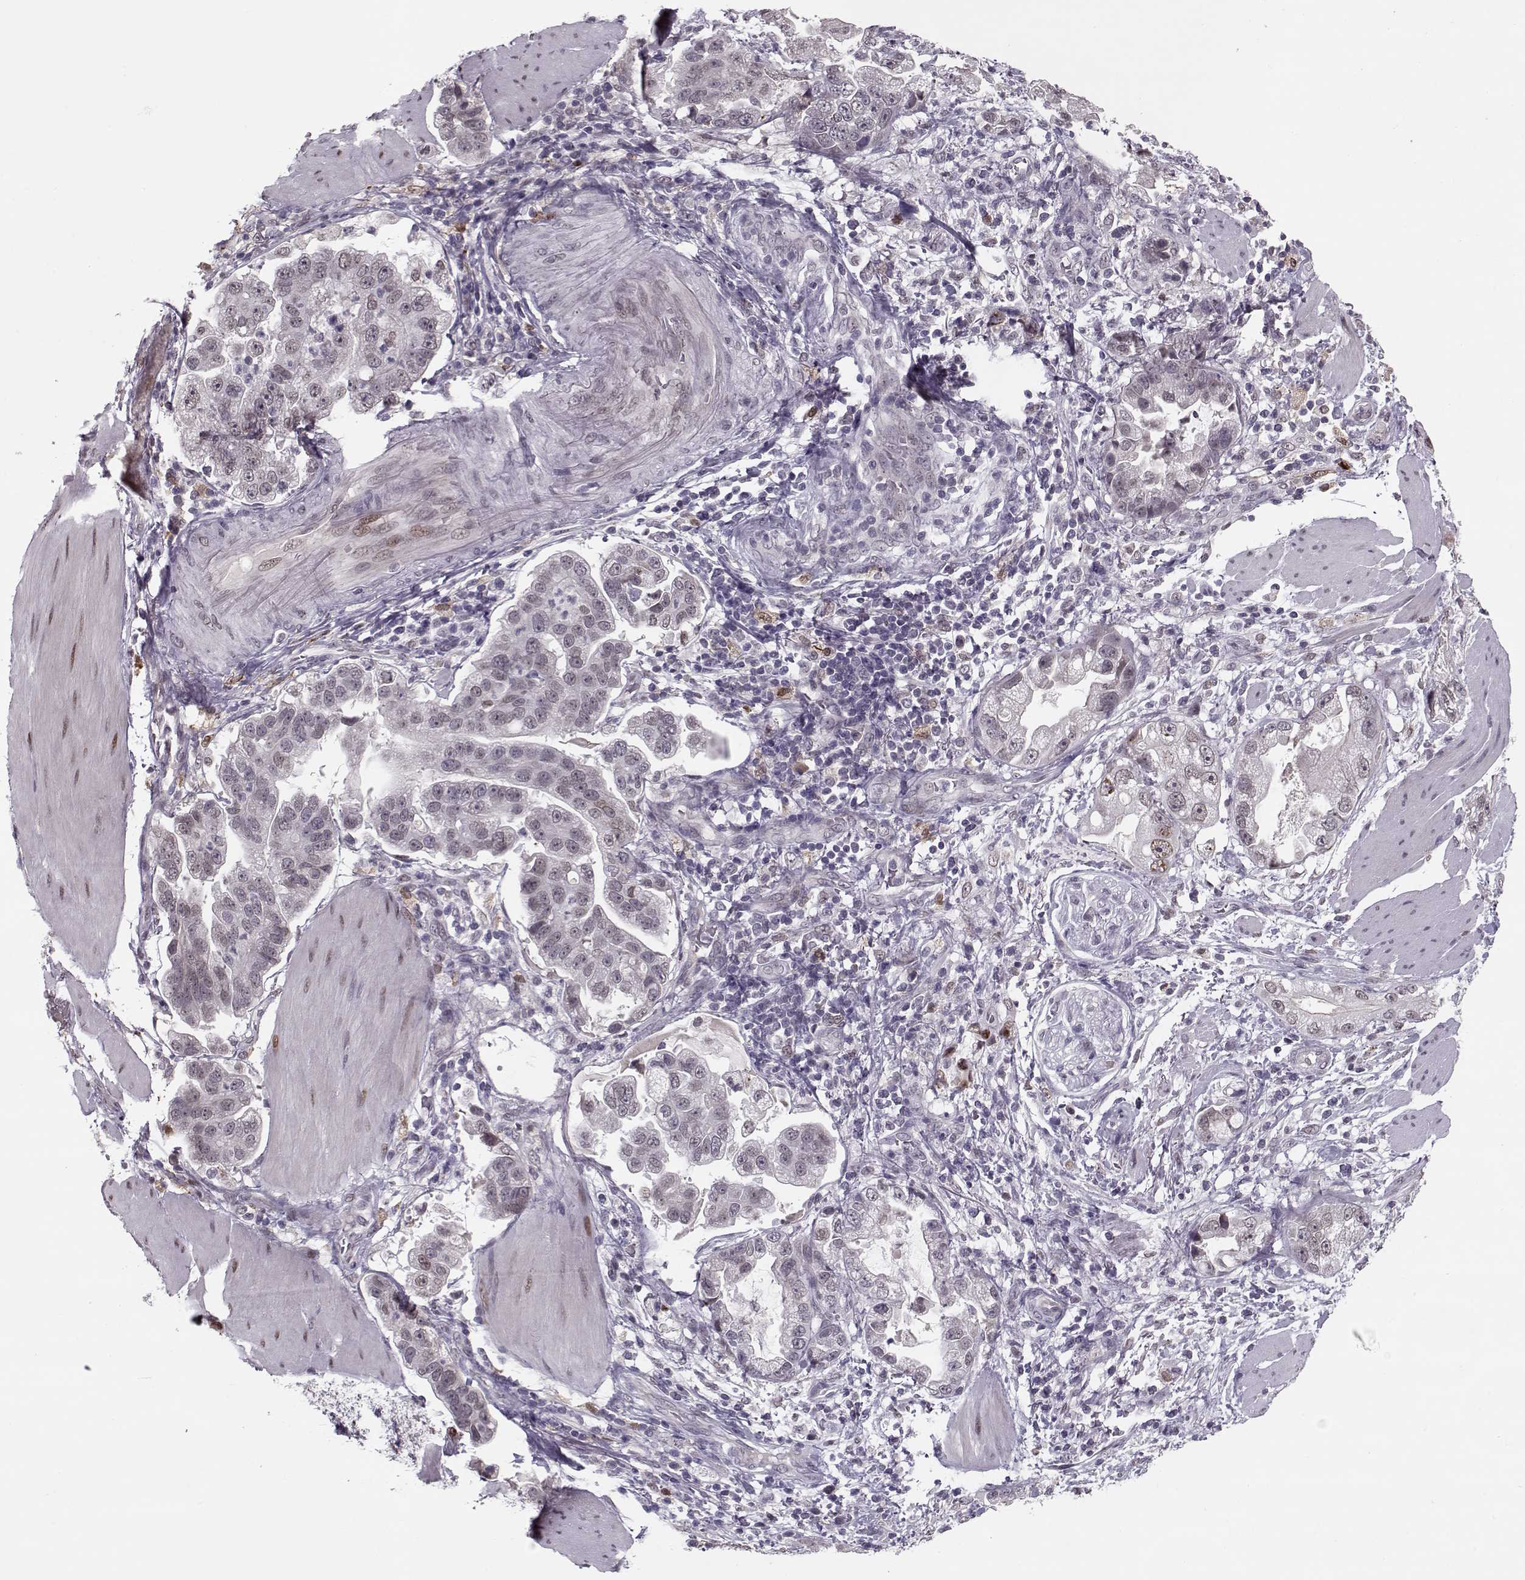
{"staining": {"intensity": "weak", "quantity": "<25%", "location": "nuclear"}, "tissue": "stomach cancer", "cell_type": "Tumor cells", "image_type": "cancer", "snomed": [{"axis": "morphology", "description": "Adenocarcinoma, NOS"}, {"axis": "topography", "description": "Stomach"}], "caption": "Adenocarcinoma (stomach) stained for a protein using immunohistochemistry (IHC) reveals no expression tumor cells.", "gene": "DNAI3", "patient": {"sex": "male", "age": 59}}